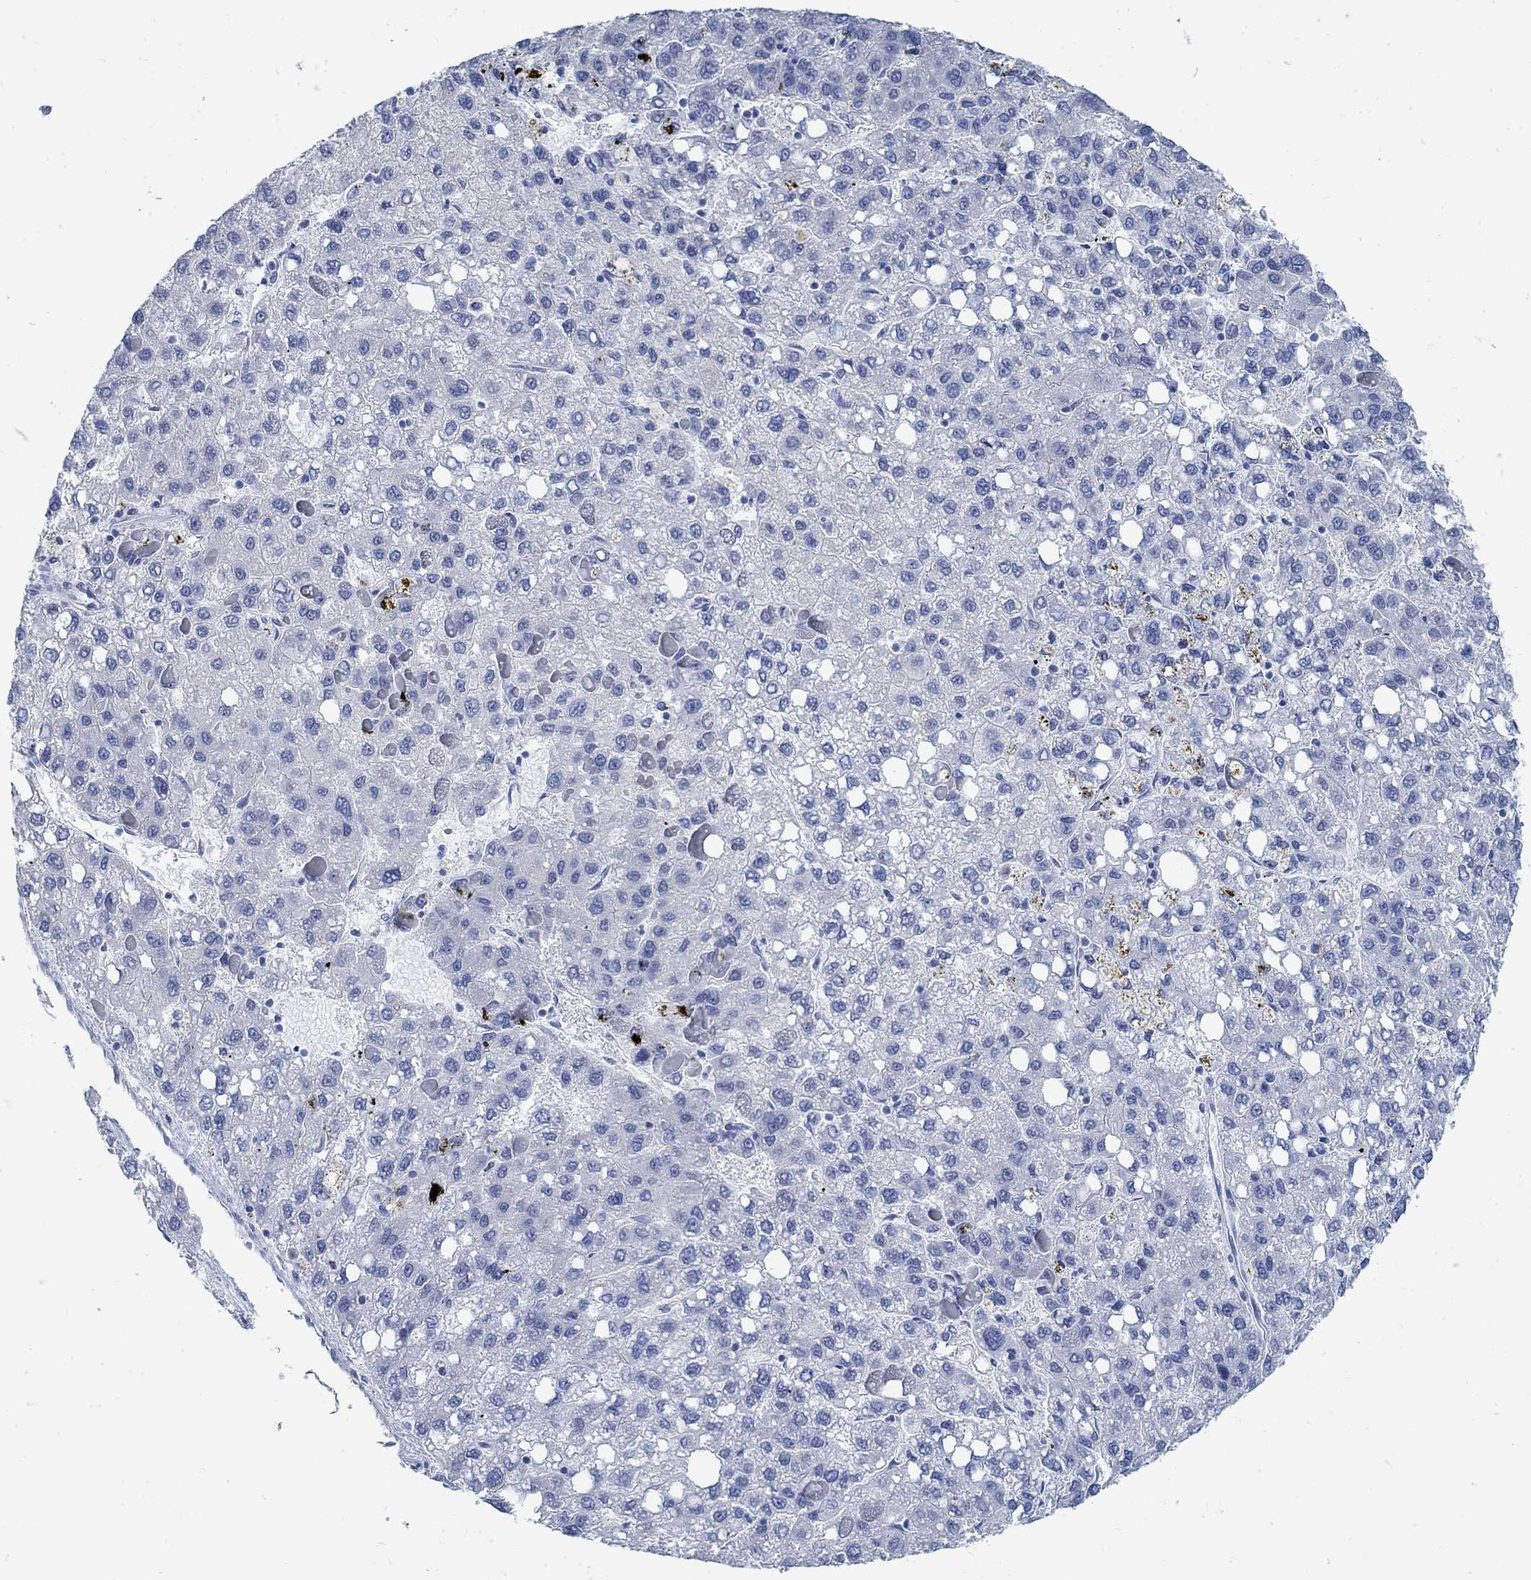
{"staining": {"intensity": "negative", "quantity": "none", "location": "none"}, "tissue": "liver cancer", "cell_type": "Tumor cells", "image_type": "cancer", "snomed": [{"axis": "morphology", "description": "Carcinoma, Hepatocellular, NOS"}, {"axis": "topography", "description": "Liver"}], "caption": "Immunohistochemical staining of human liver cancer (hepatocellular carcinoma) shows no significant staining in tumor cells.", "gene": "RBM20", "patient": {"sex": "female", "age": 82}}